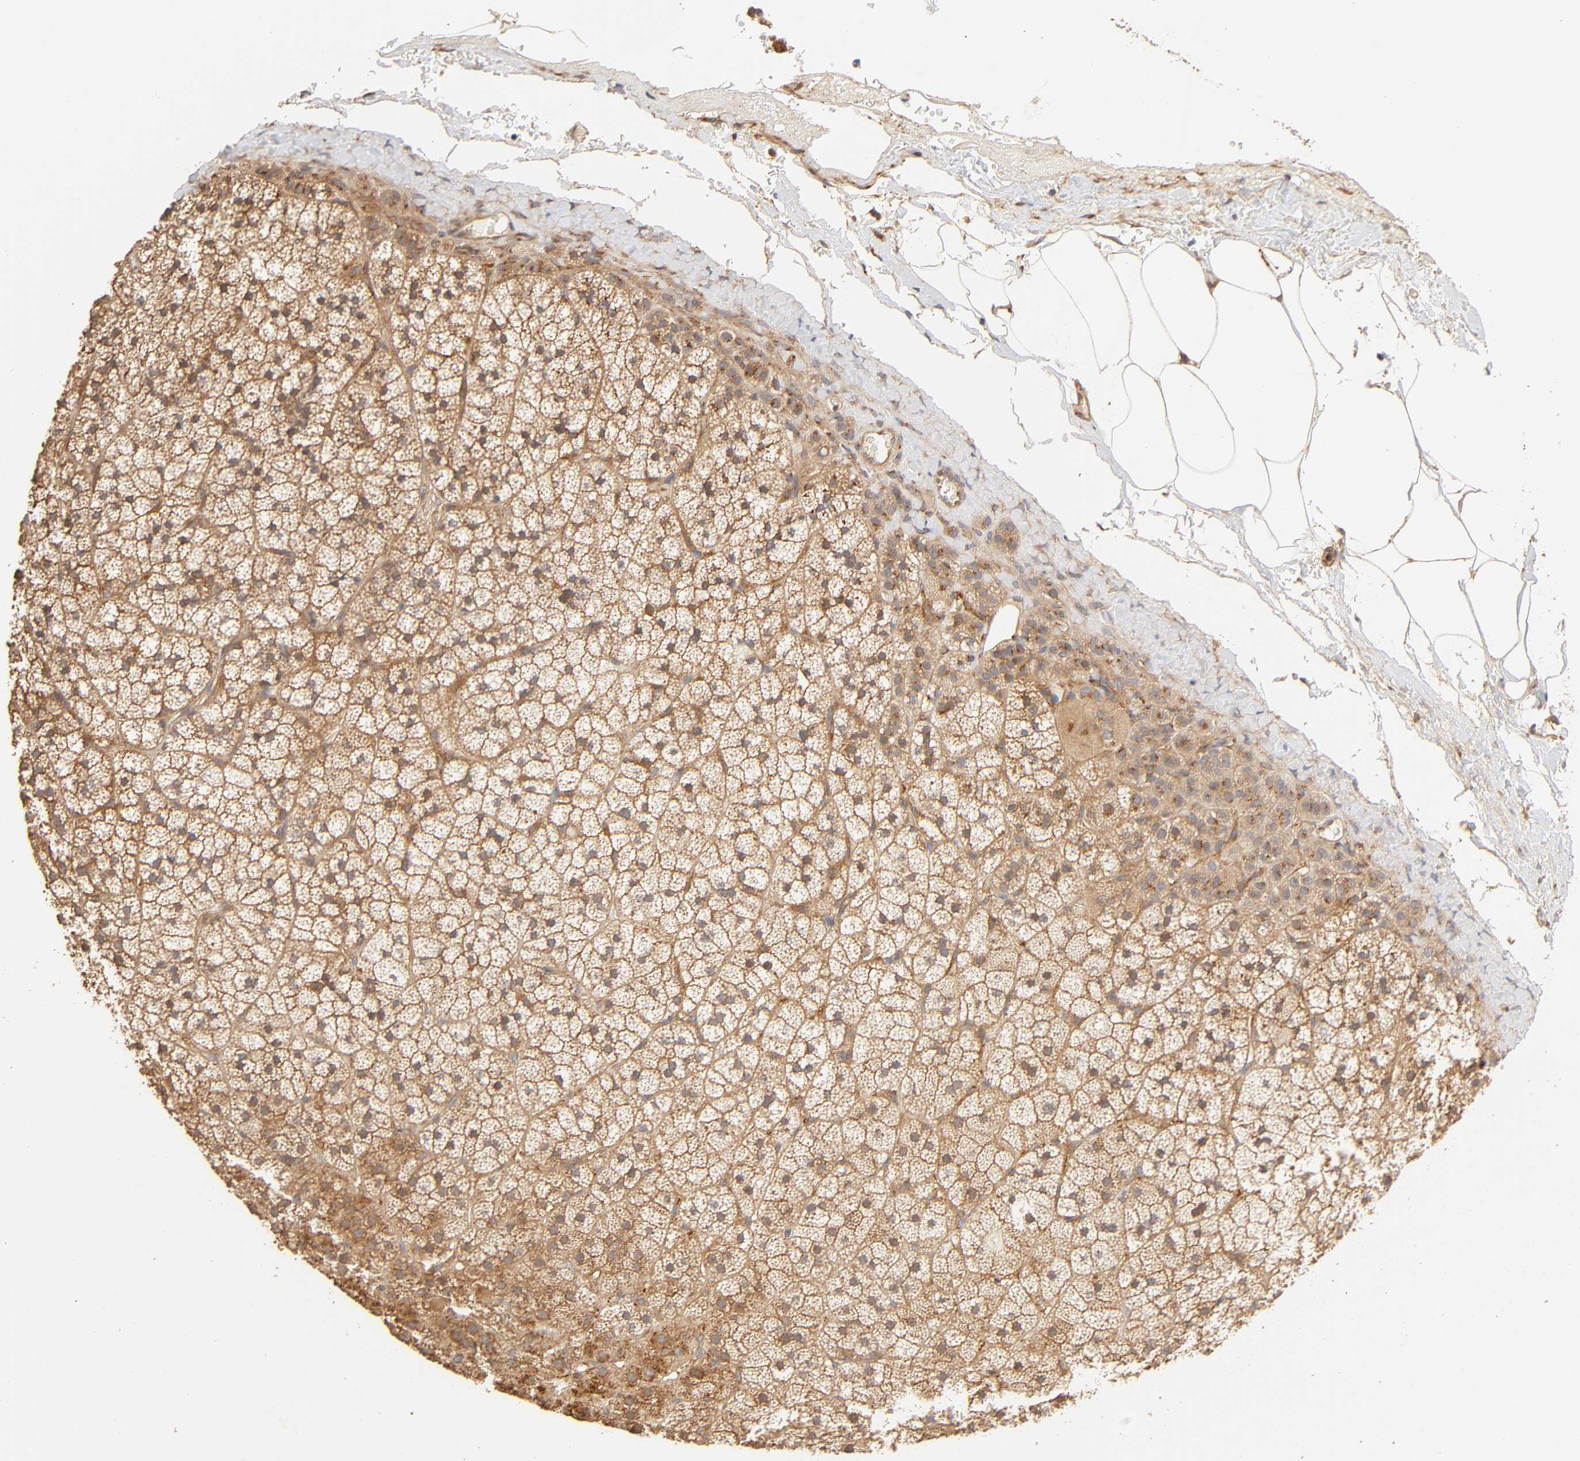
{"staining": {"intensity": "strong", "quantity": ">75%", "location": "cytoplasmic/membranous"}, "tissue": "adrenal gland", "cell_type": "Glandular cells", "image_type": "normal", "snomed": [{"axis": "morphology", "description": "Normal tissue, NOS"}, {"axis": "topography", "description": "Adrenal gland"}], "caption": "Brown immunohistochemical staining in unremarkable human adrenal gland reveals strong cytoplasmic/membranous positivity in about >75% of glandular cells. Nuclei are stained in blue.", "gene": "EPS8", "patient": {"sex": "male", "age": 35}}